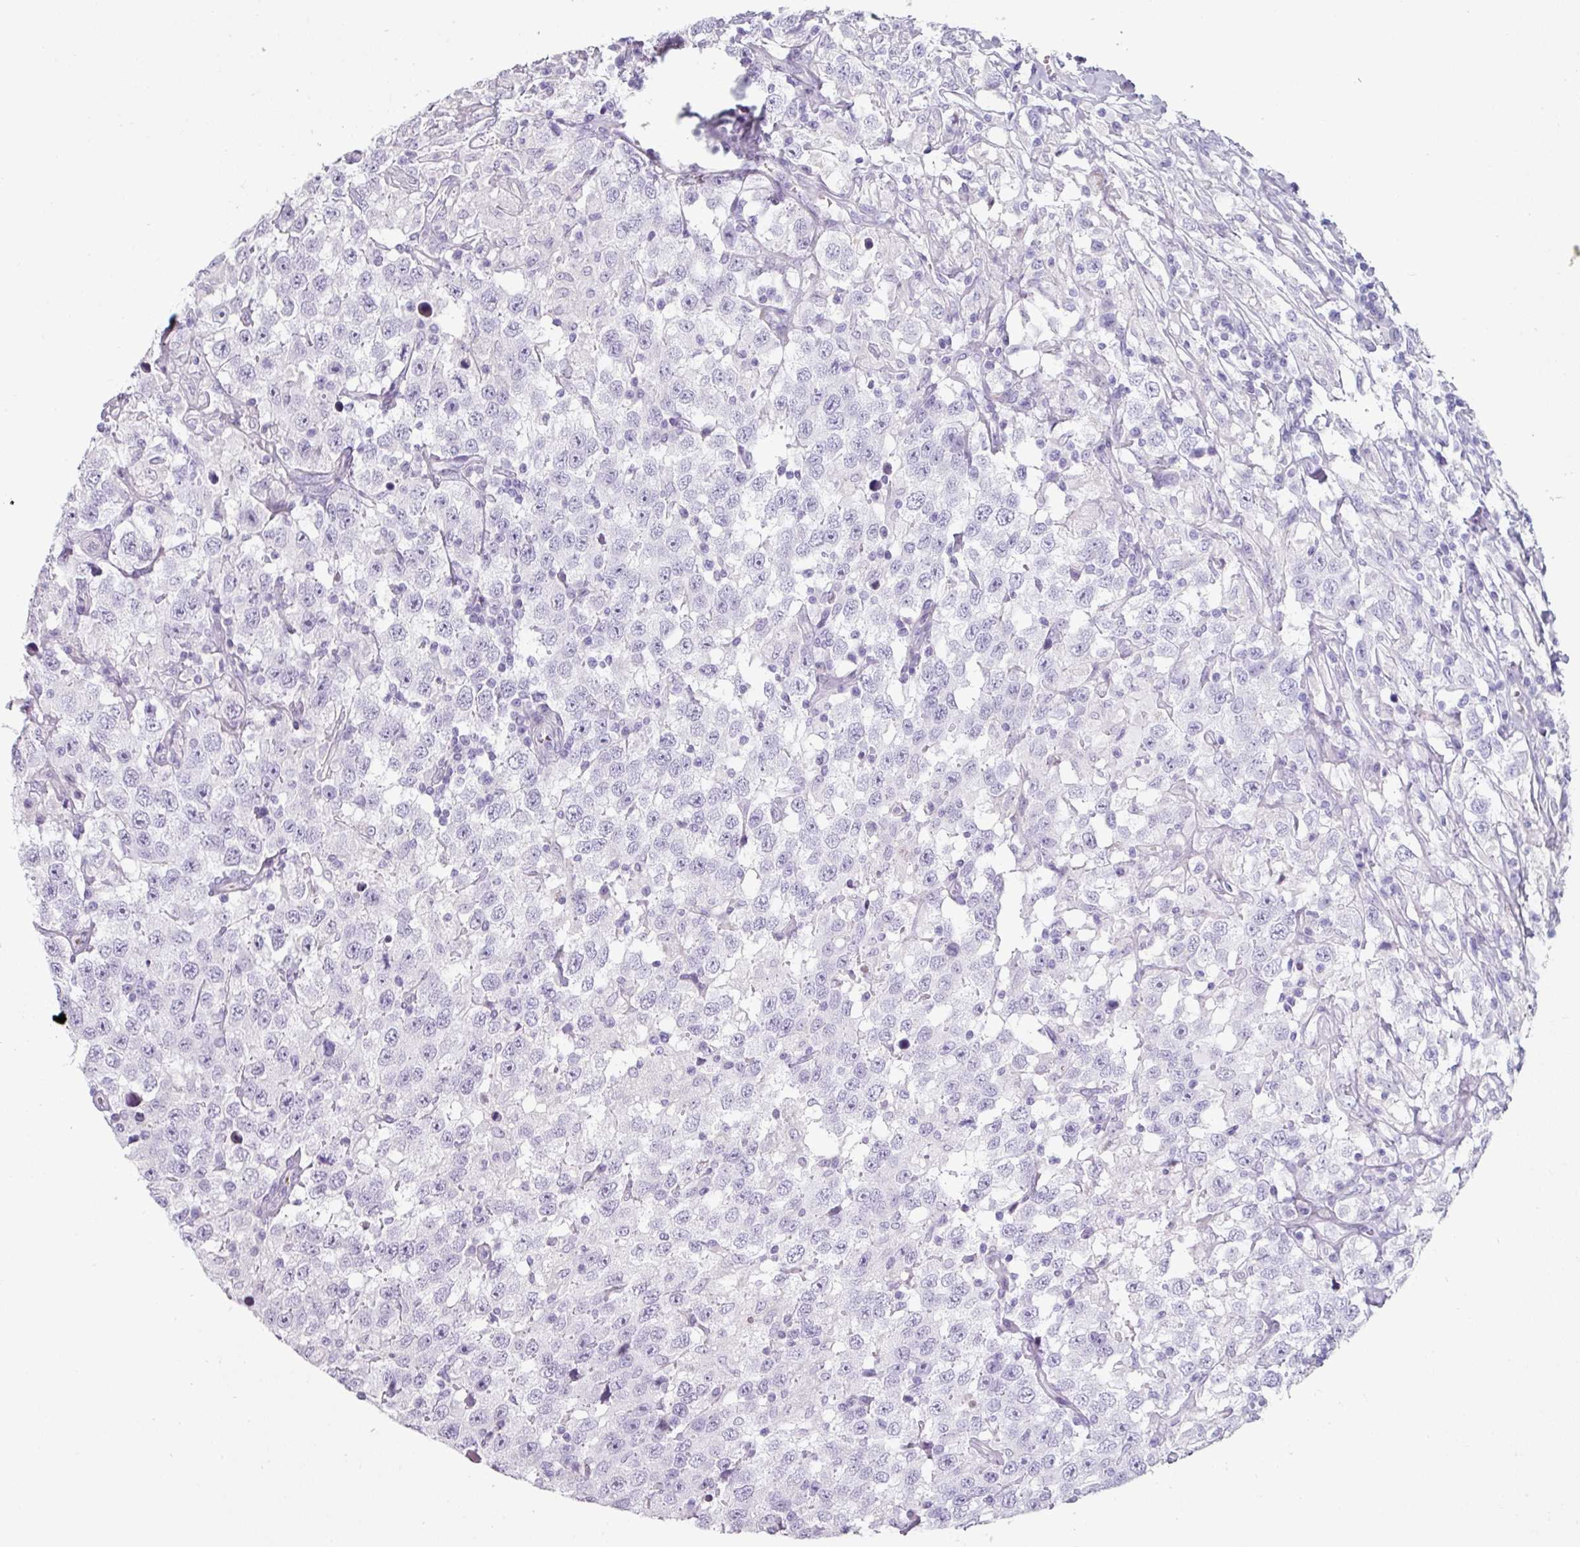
{"staining": {"intensity": "negative", "quantity": "none", "location": "none"}, "tissue": "testis cancer", "cell_type": "Tumor cells", "image_type": "cancer", "snomed": [{"axis": "morphology", "description": "Seminoma, NOS"}, {"axis": "topography", "description": "Testis"}], "caption": "Immunohistochemistry micrograph of testis seminoma stained for a protein (brown), which reveals no staining in tumor cells. (Stains: DAB immunohistochemistry with hematoxylin counter stain, Microscopy: brightfield microscopy at high magnification).", "gene": "CLCA1", "patient": {"sex": "male", "age": 41}}